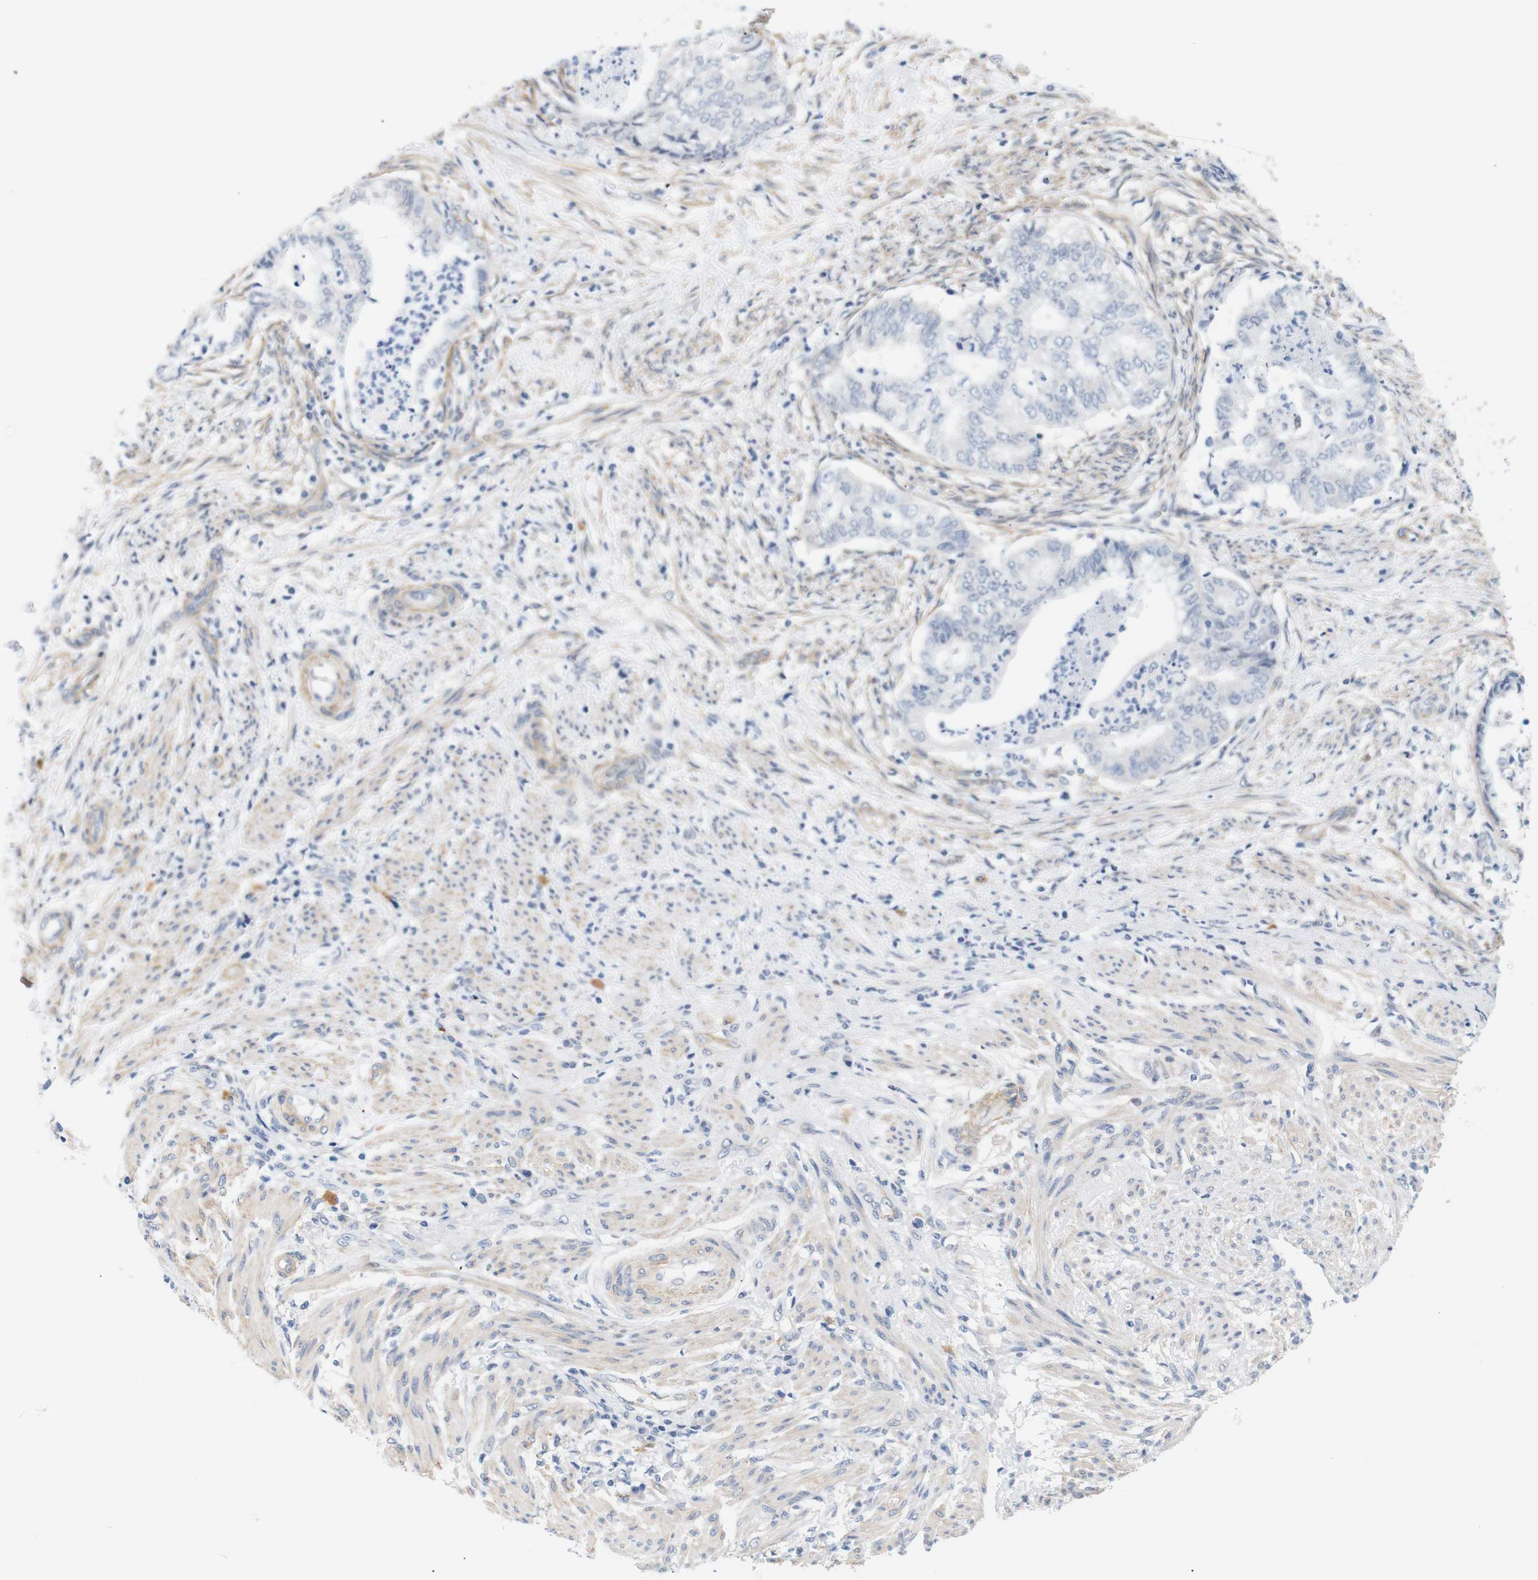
{"staining": {"intensity": "negative", "quantity": "none", "location": "none"}, "tissue": "endometrial cancer", "cell_type": "Tumor cells", "image_type": "cancer", "snomed": [{"axis": "morphology", "description": "Necrosis, NOS"}, {"axis": "morphology", "description": "Adenocarcinoma, NOS"}, {"axis": "topography", "description": "Endometrium"}], "caption": "High power microscopy histopathology image of an immunohistochemistry (IHC) image of endometrial cancer, revealing no significant staining in tumor cells.", "gene": "STMN3", "patient": {"sex": "female", "age": 79}}